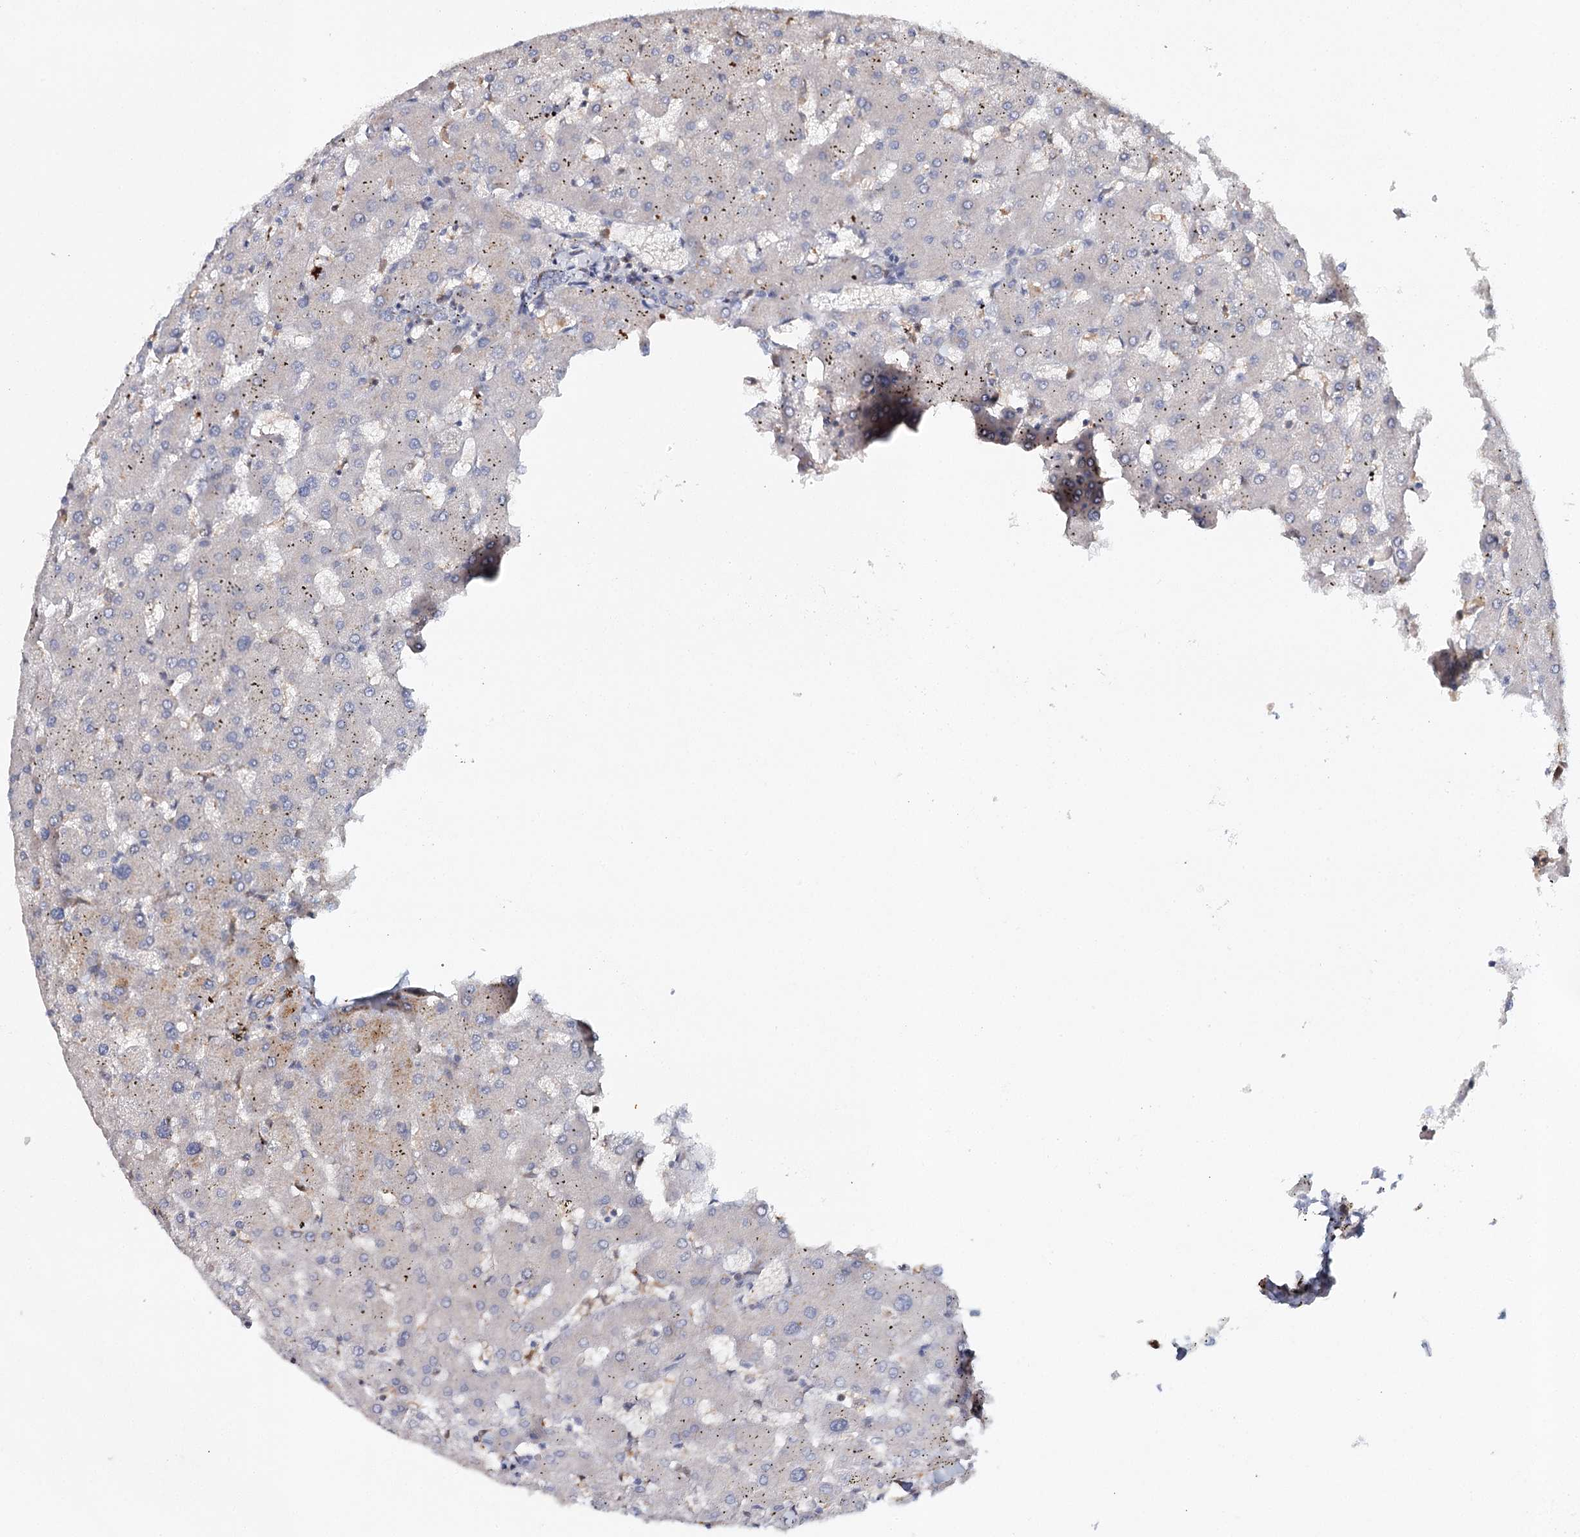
{"staining": {"intensity": "weak", "quantity": "25%-75%", "location": "cytoplasmic/membranous"}, "tissue": "liver", "cell_type": "Cholangiocytes", "image_type": "normal", "snomed": [{"axis": "morphology", "description": "Normal tissue, NOS"}, {"axis": "topography", "description": "Liver"}], "caption": "Protein staining displays weak cytoplasmic/membranous expression in about 25%-75% of cholangiocytes in normal liver. The staining is performed using DAB (3,3'-diaminobenzidine) brown chromogen to label protein expression. The nuclei are counter-stained blue using hematoxylin.", "gene": "SLC41A2", "patient": {"sex": "female", "age": 63}}